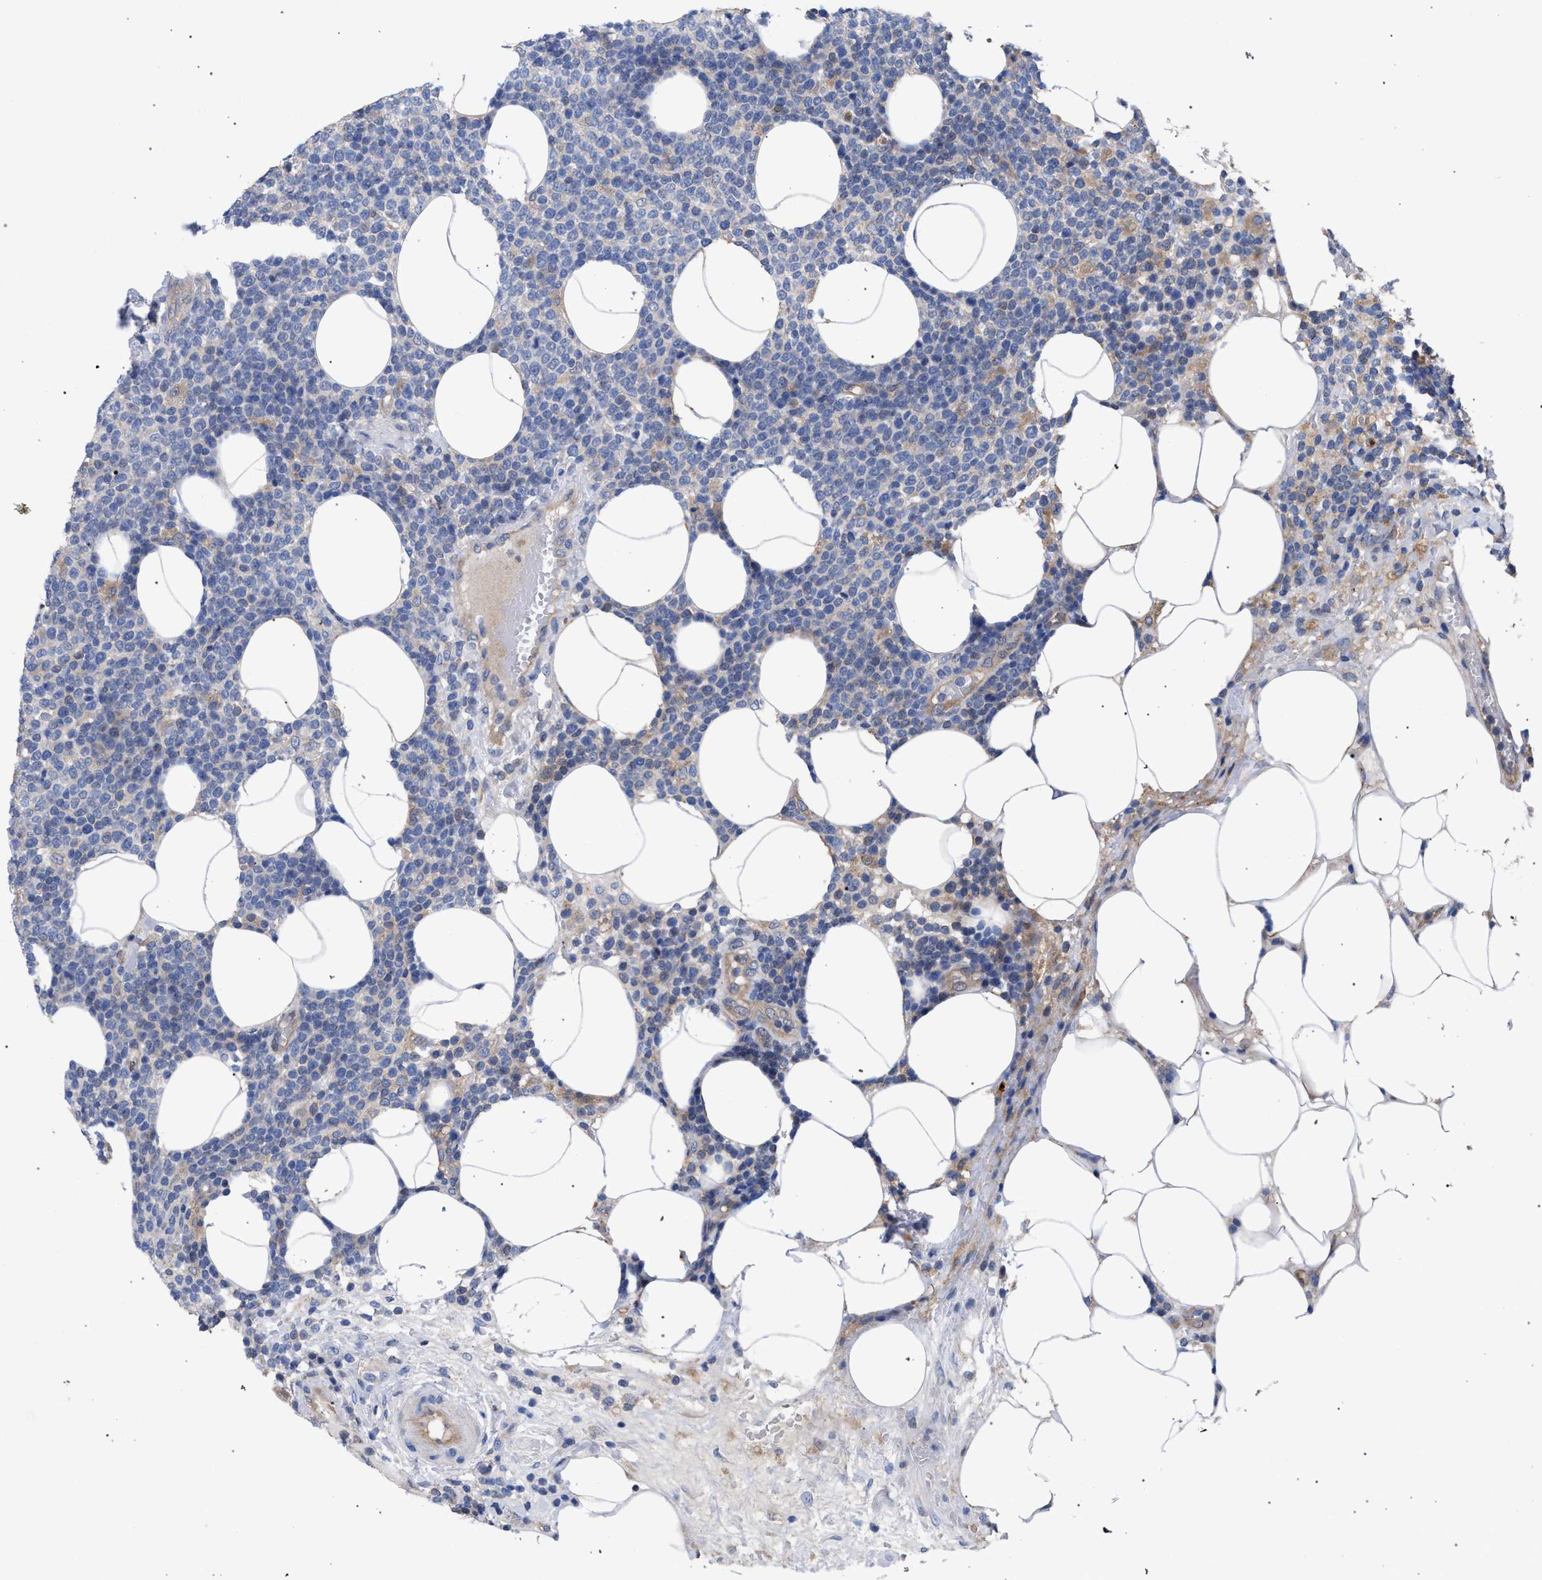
{"staining": {"intensity": "weak", "quantity": "<25%", "location": "cytoplasmic/membranous"}, "tissue": "lymphoma", "cell_type": "Tumor cells", "image_type": "cancer", "snomed": [{"axis": "morphology", "description": "Malignant lymphoma, non-Hodgkin's type, High grade"}, {"axis": "topography", "description": "Lymph node"}], "caption": "An immunohistochemistry image of lymphoma is shown. There is no staining in tumor cells of lymphoma. (DAB (3,3'-diaminobenzidine) immunohistochemistry (IHC), high magnification).", "gene": "GMPR", "patient": {"sex": "male", "age": 61}}